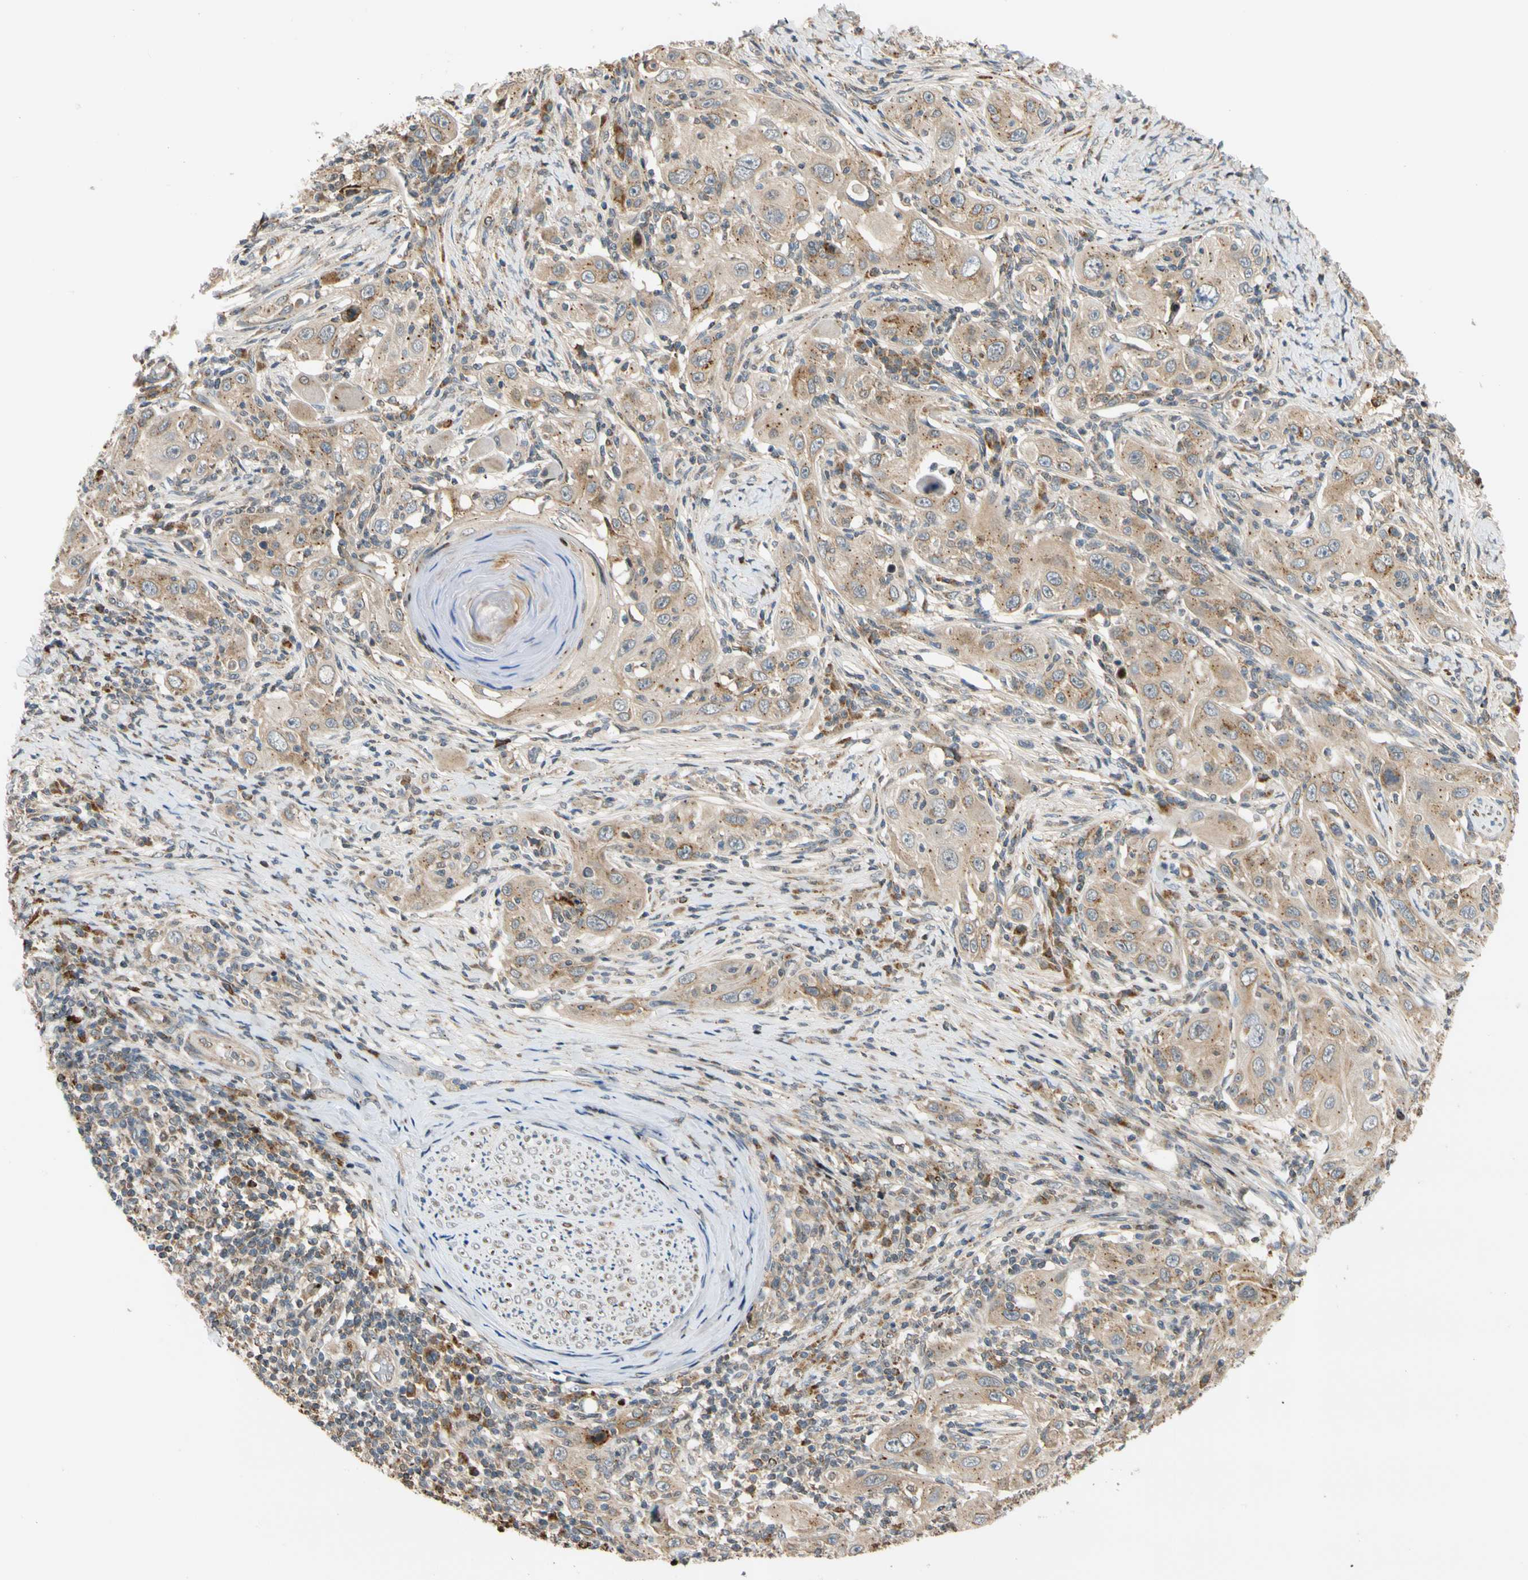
{"staining": {"intensity": "weak", "quantity": "25%-75%", "location": "cytoplasmic/membranous"}, "tissue": "skin cancer", "cell_type": "Tumor cells", "image_type": "cancer", "snomed": [{"axis": "morphology", "description": "Squamous cell carcinoma, NOS"}, {"axis": "topography", "description": "Skin"}], "caption": "Squamous cell carcinoma (skin) stained for a protein exhibits weak cytoplasmic/membranous positivity in tumor cells.", "gene": "IP6K2", "patient": {"sex": "female", "age": 88}}